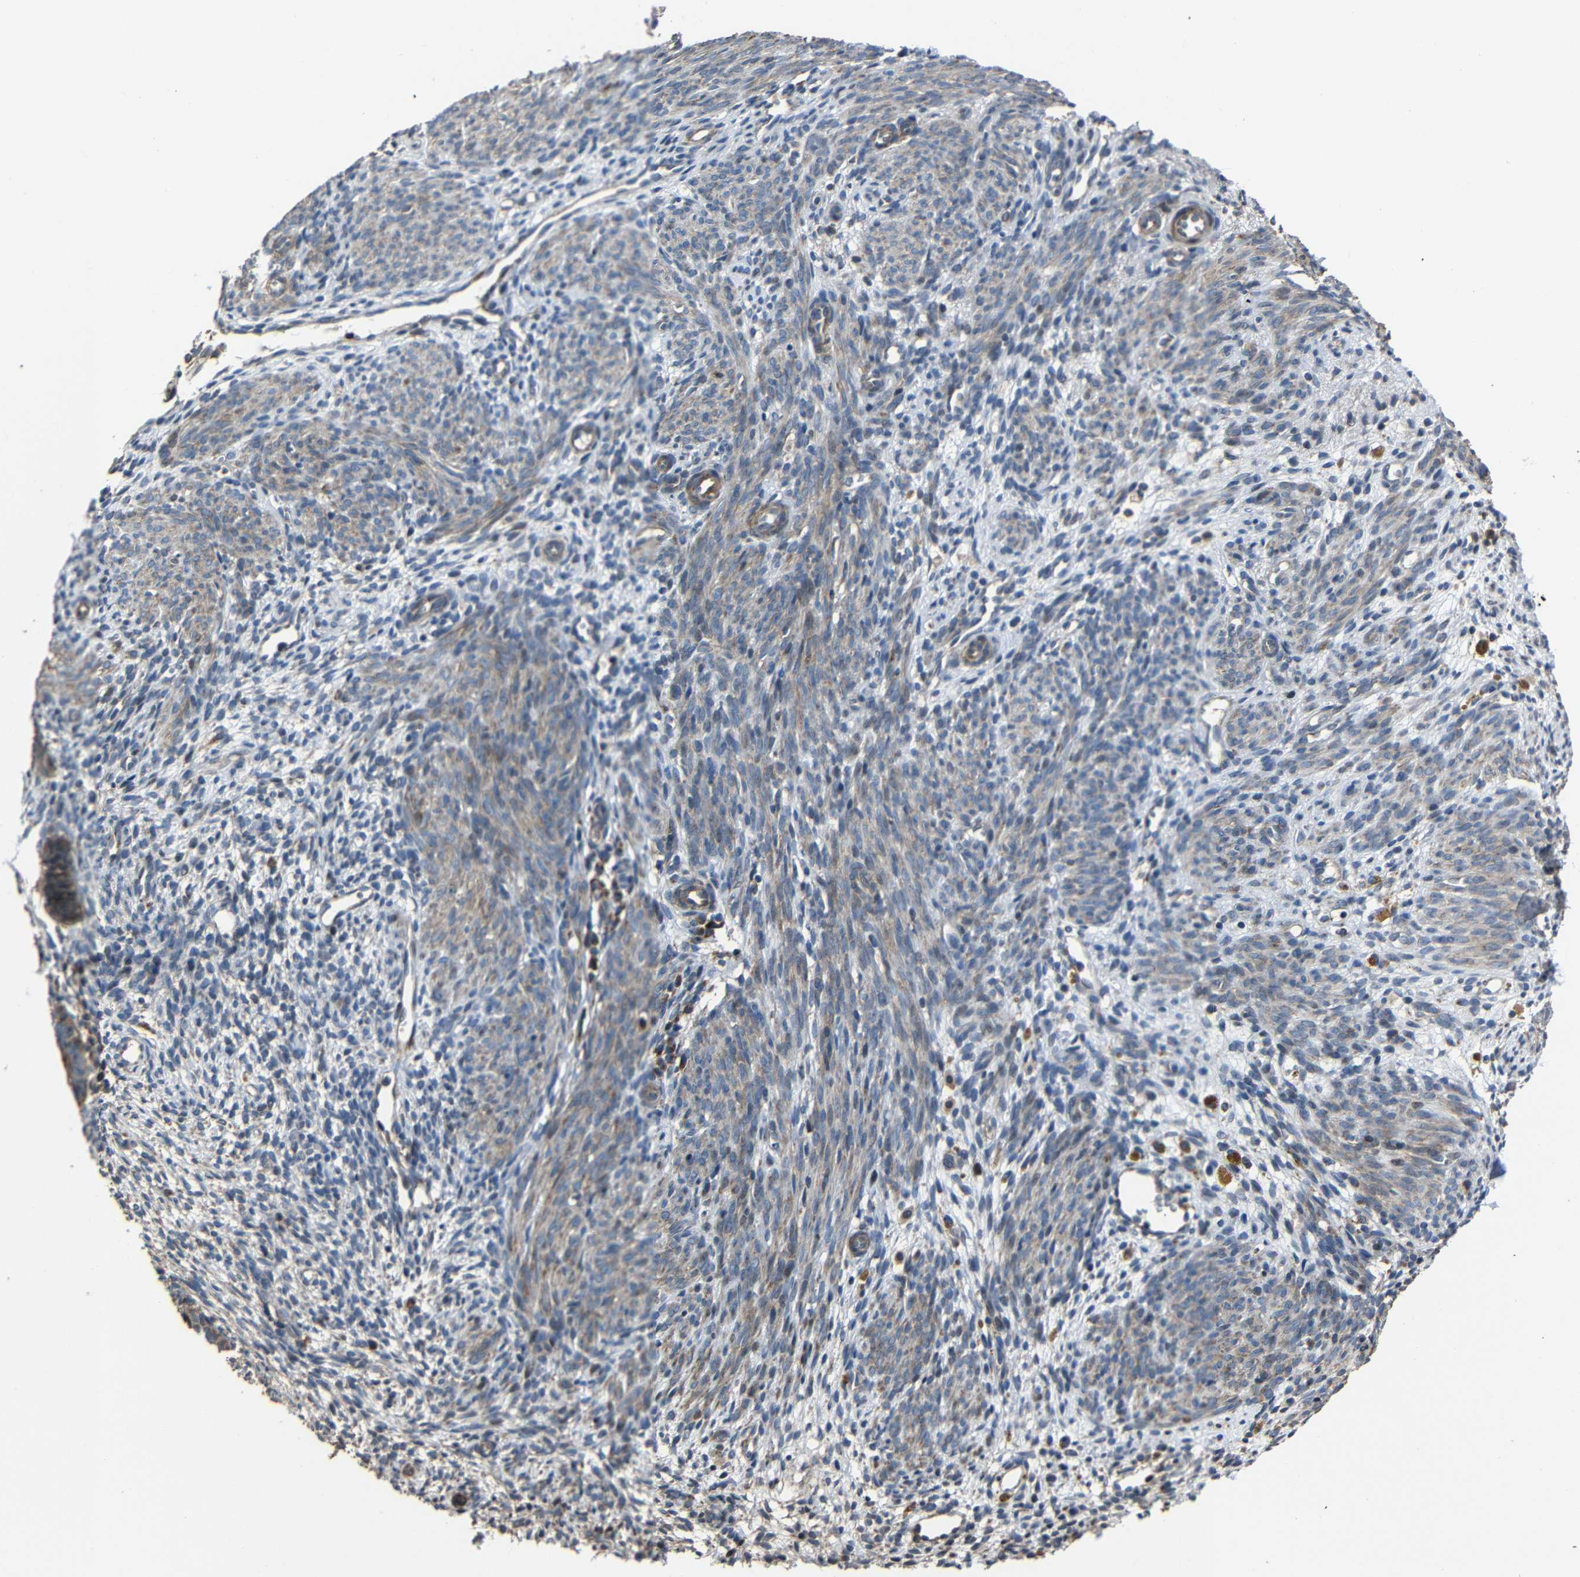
{"staining": {"intensity": "weak", "quantity": "<25%", "location": "cytoplasmic/membranous"}, "tissue": "endometrium", "cell_type": "Cells in endometrial stroma", "image_type": "normal", "snomed": [{"axis": "morphology", "description": "Normal tissue, NOS"}, {"axis": "morphology", "description": "Adenocarcinoma, NOS"}, {"axis": "topography", "description": "Endometrium"}, {"axis": "topography", "description": "Ovary"}], "caption": "Cells in endometrial stroma are negative for protein expression in normal human endometrium. Nuclei are stained in blue.", "gene": "SNN", "patient": {"sex": "female", "age": 68}}